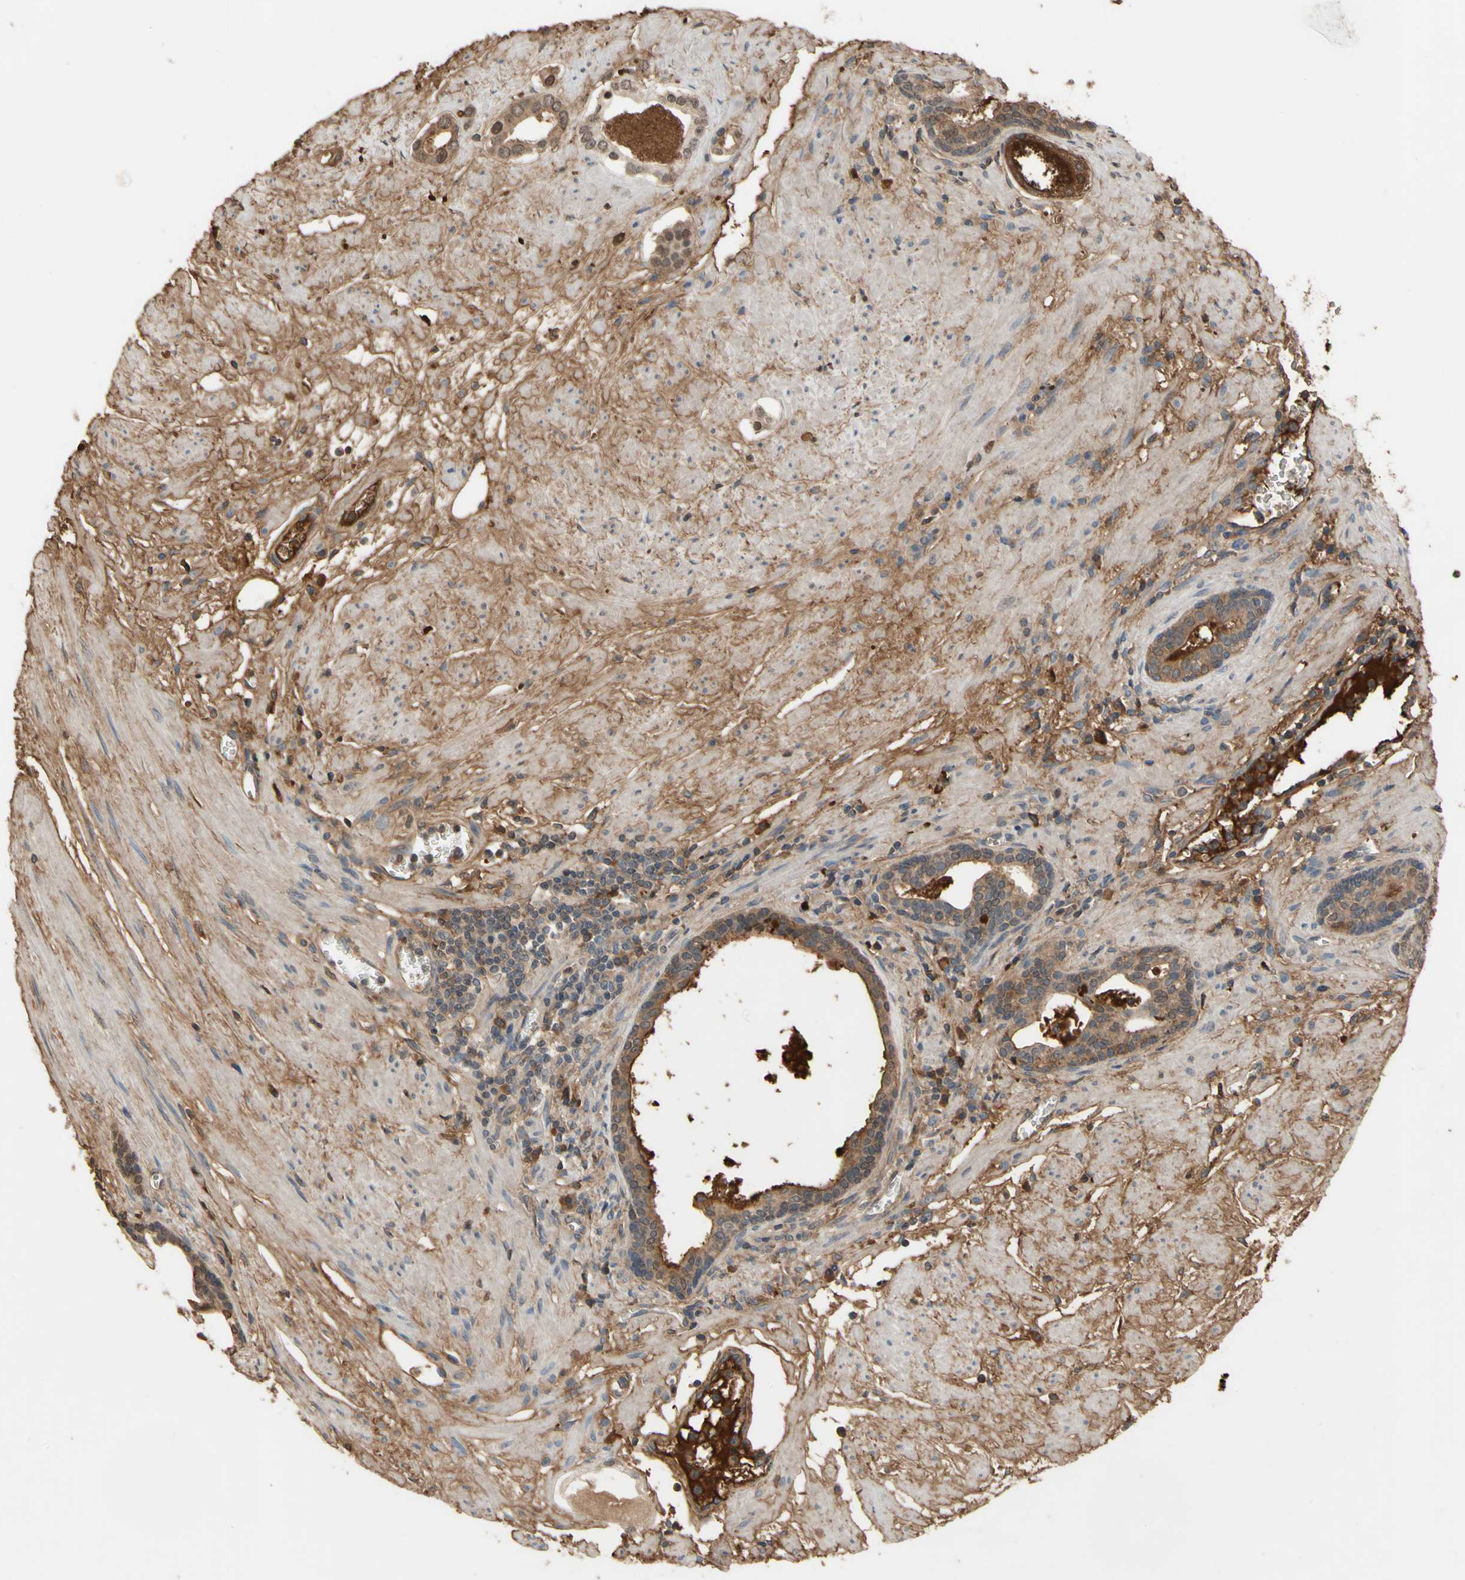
{"staining": {"intensity": "moderate", "quantity": "25%-75%", "location": "cytoplasmic/membranous"}, "tissue": "prostate cancer", "cell_type": "Tumor cells", "image_type": "cancer", "snomed": [{"axis": "morphology", "description": "Adenocarcinoma, Low grade"}, {"axis": "topography", "description": "Prostate"}], "caption": "Approximately 25%-75% of tumor cells in human prostate low-grade adenocarcinoma reveal moderate cytoplasmic/membranous protein positivity as visualized by brown immunohistochemical staining.", "gene": "TIMP2", "patient": {"sex": "male", "age": 57}}